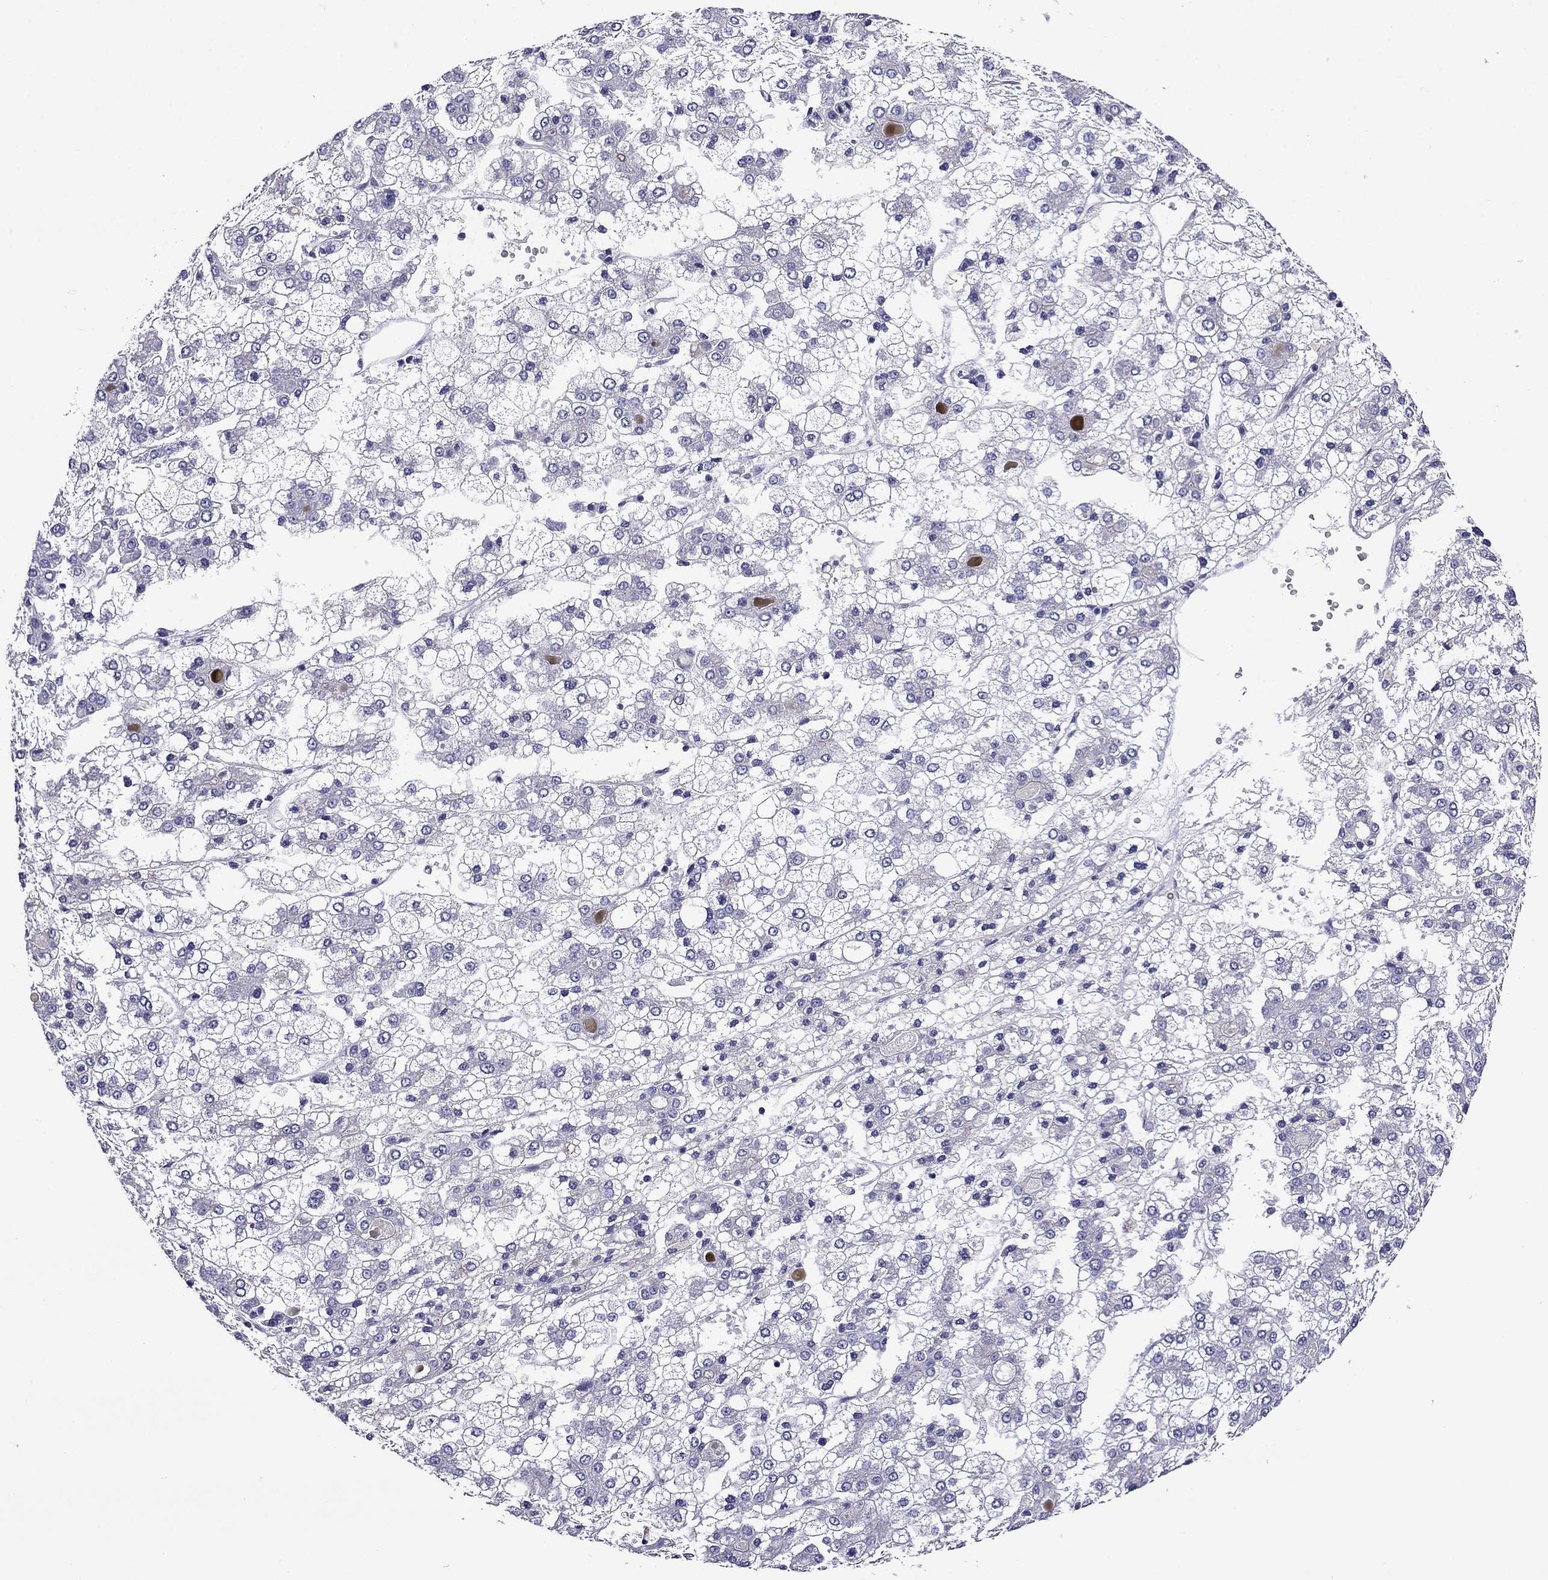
{"staining": {"intensity": "negative", "quantity": "none", "location": "none"}, "tissue": "liver cancer", "cell_type": "Tumor cells", "image_type": "cancer", "snomed": [{"axis": "morphology", "description": "Carcinoma, Hepatocellular, NOS"}, {"axis": "topography", "description": "Liver"}], "caption": "Immunohistochemical staining of human hepatocellular carcinoma (liver) shows no significant positivity in tumor cells.", "gene": "SCG2", "patient": {"sex": "male", "age": 73}}